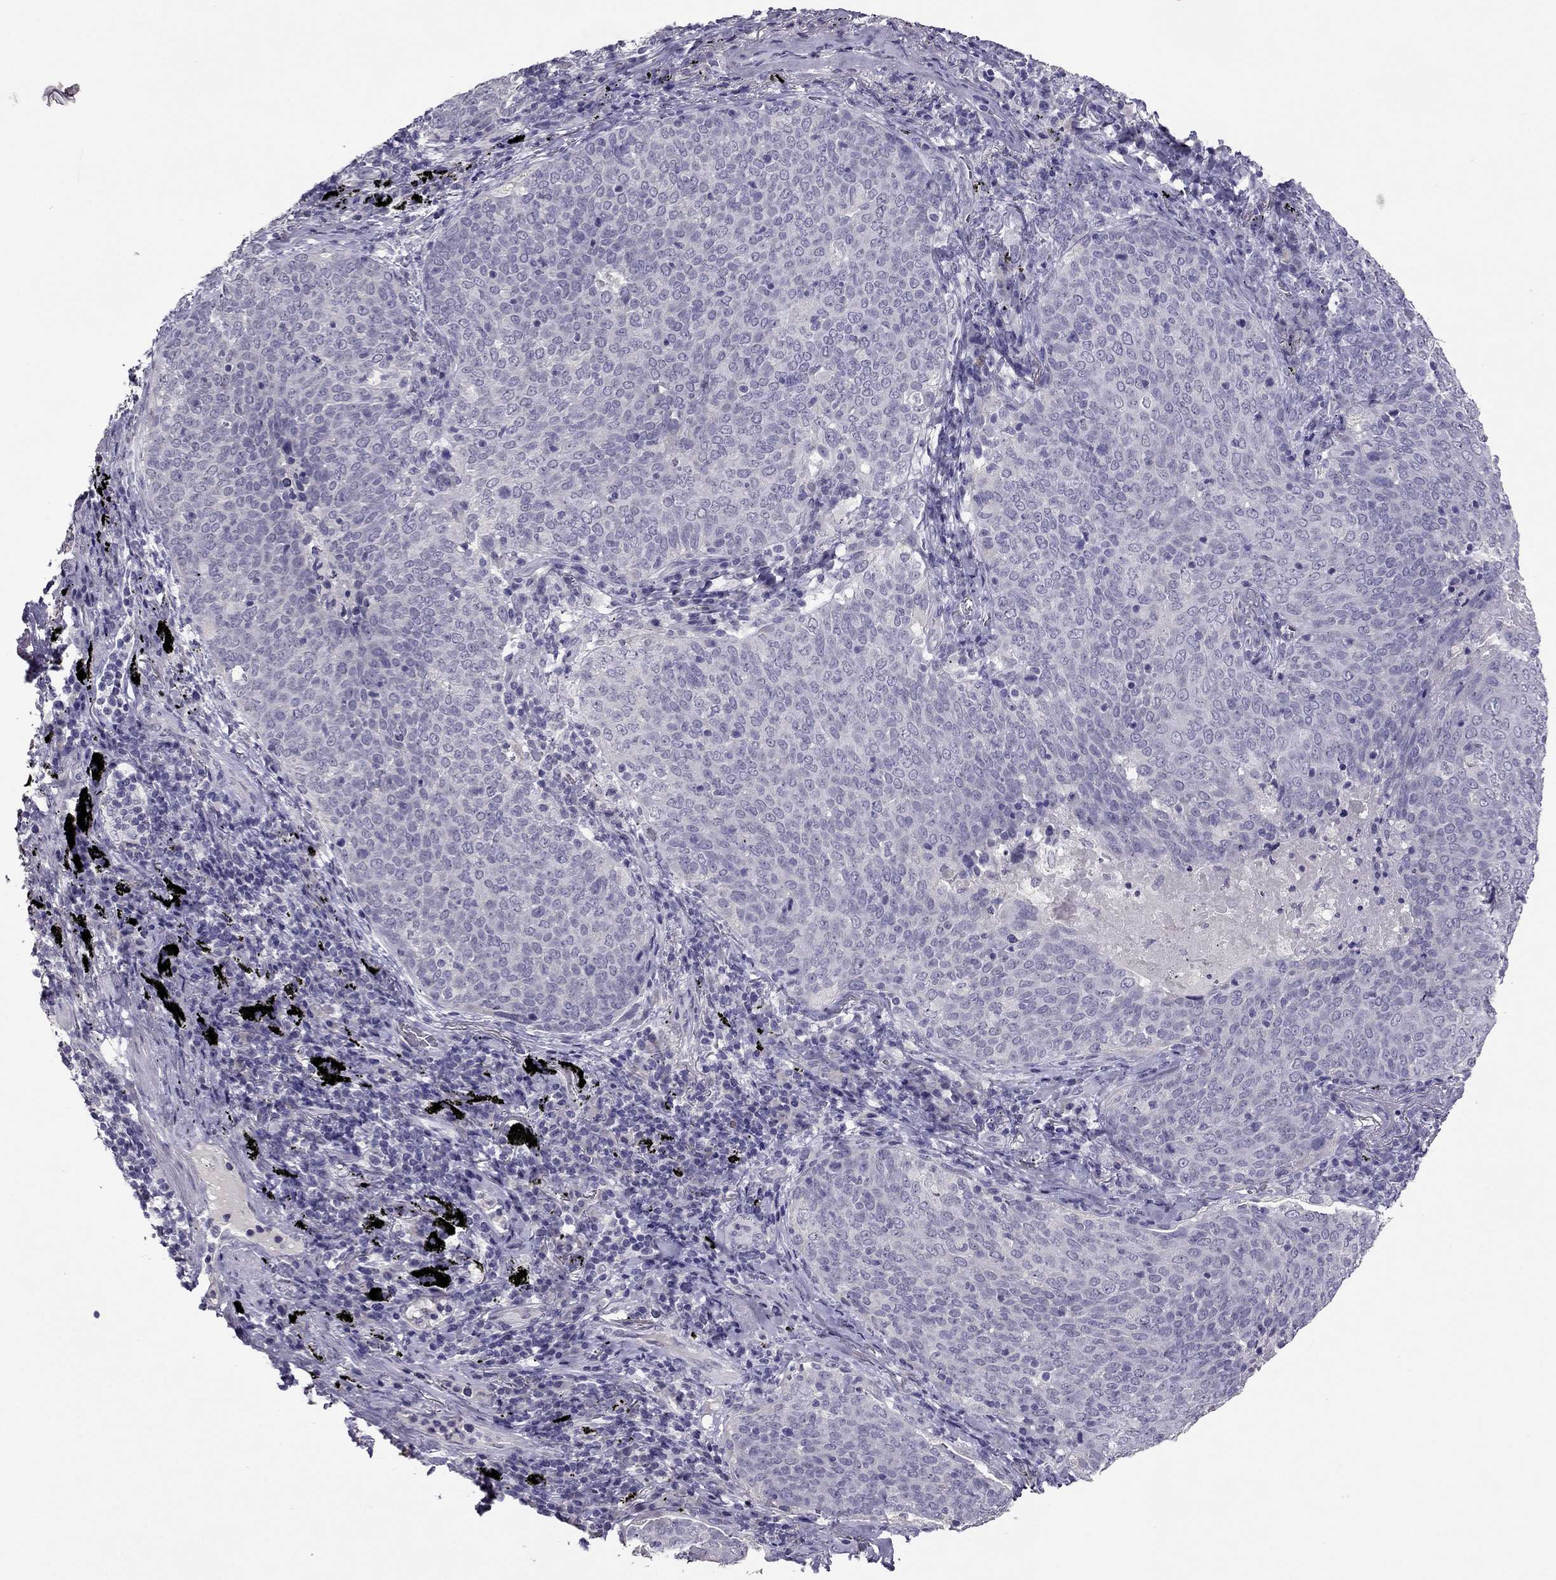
{"staining": {"intensity": "negative", "quantity": "none", "location": "none"}, "tissue": "lung cancer", "cell_type": "Tumor cells", "image_type": "cancer", "snomed": [{"axis": "morphology", "description": "Squamous cell carcinoma, NOS"}, {"axis": "topography", "description": "Lung"}], "caption": "A histopathology image of human lung cancer (squamous cell carcinoma) is negative for staining in tumor cells.", "gene": "RHO", "patient": {"sex": "male", "age": 82}}